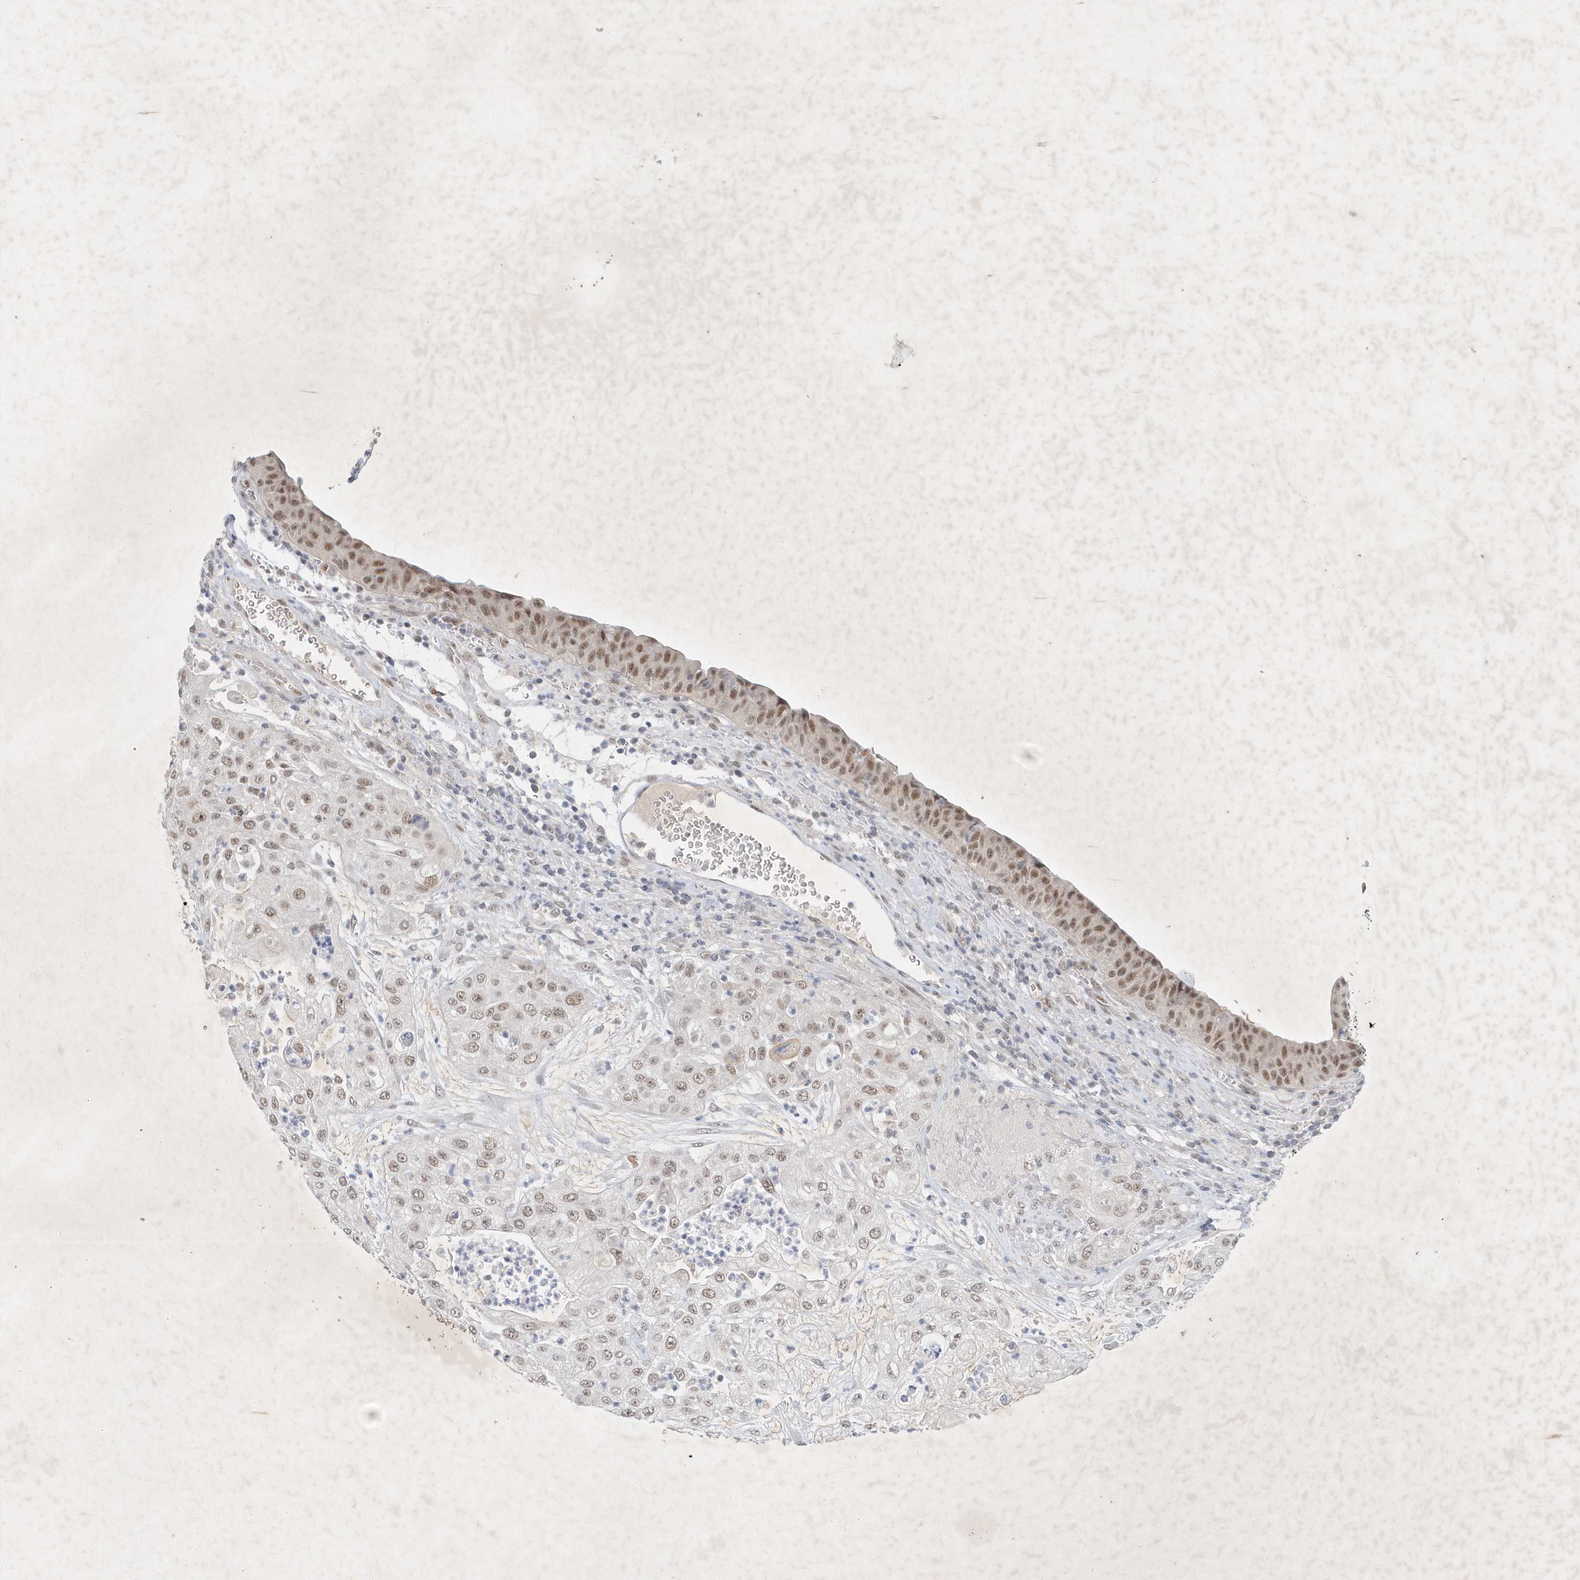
{"staining": {"intensity": "weak", "quantity": "25%-75%", "location": "nuclear"}, "tissue": "urothelial cancer", "cell_type": "Tumor cells", "image_type": "cancer", "snomed": [{"axis": "morphology", "description": "Urothelial carcinoma, High grade"}, {"axis": "topography", "description": "Urinary bladder"}], "caption": "A micrograph of urothelial cancer stained for a protein exhibits weak nuclear brown staining in tumor cells. (Brightfield microscopy of DAB IHC at high magnification).", "gene": "ZBTB9", "patient": {"sex": "female", "age": 79}}